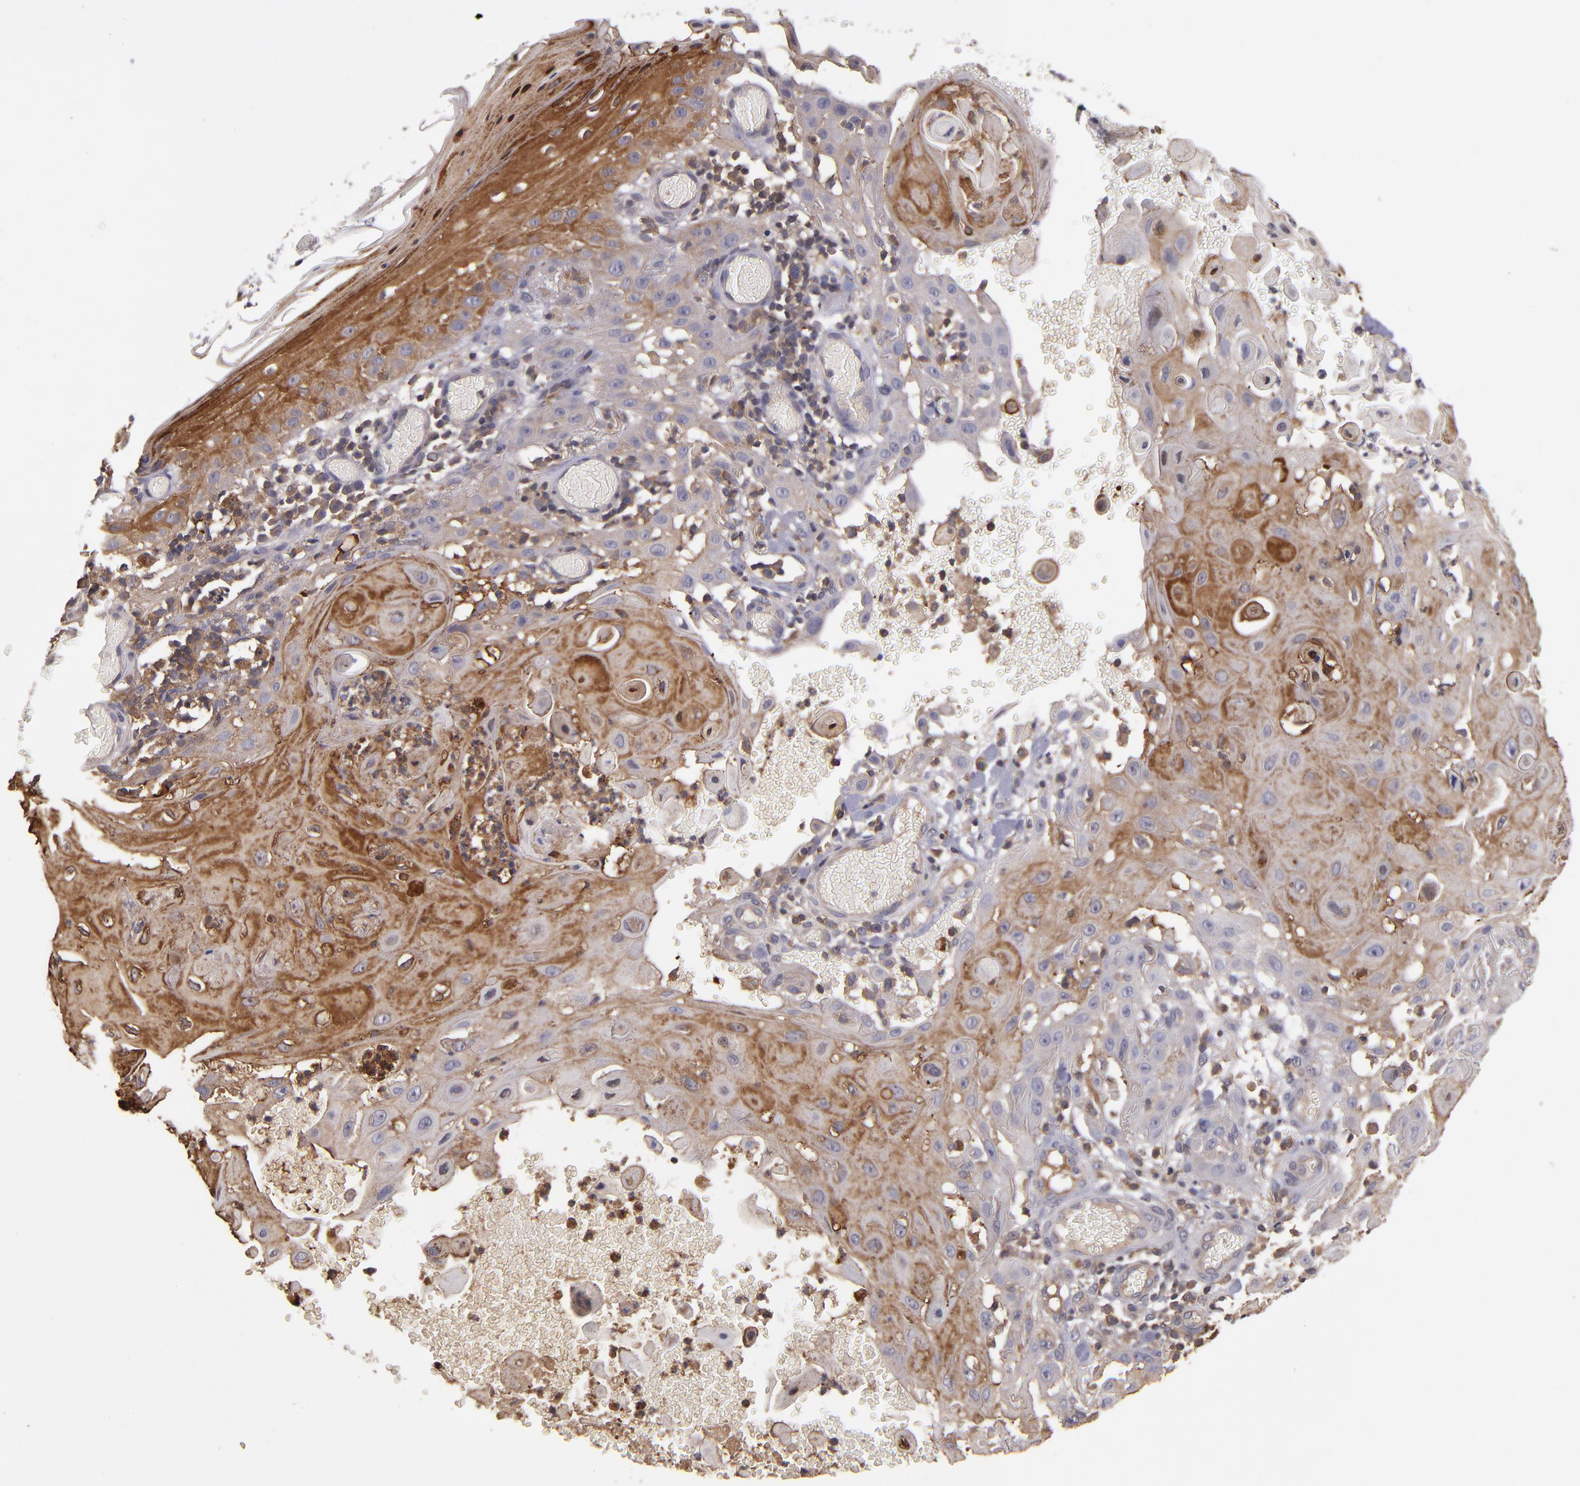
{"staining": {"intensity": "moderate", "quantity": "25%-75%", "location": "cytoplasmic/membranous"}, "tissue": "skin cancer", "cell_type": "Tumor cells", "image_type": "cancer", "snomed": [{"axis": "morphology", "description": "Squamous cell carcinoma, NOS"}, {"axis": "topography", "description": "Skin"}], "caption": "Human squamous cell carcinoma (skin) stained for a protein (brown) exhibits moderate cytoplasmic/membranous positive positivity in approximately 25%-75% of tumor cells.", "gene": "NF2", "patient": {"sex": "male", "age": 24}}